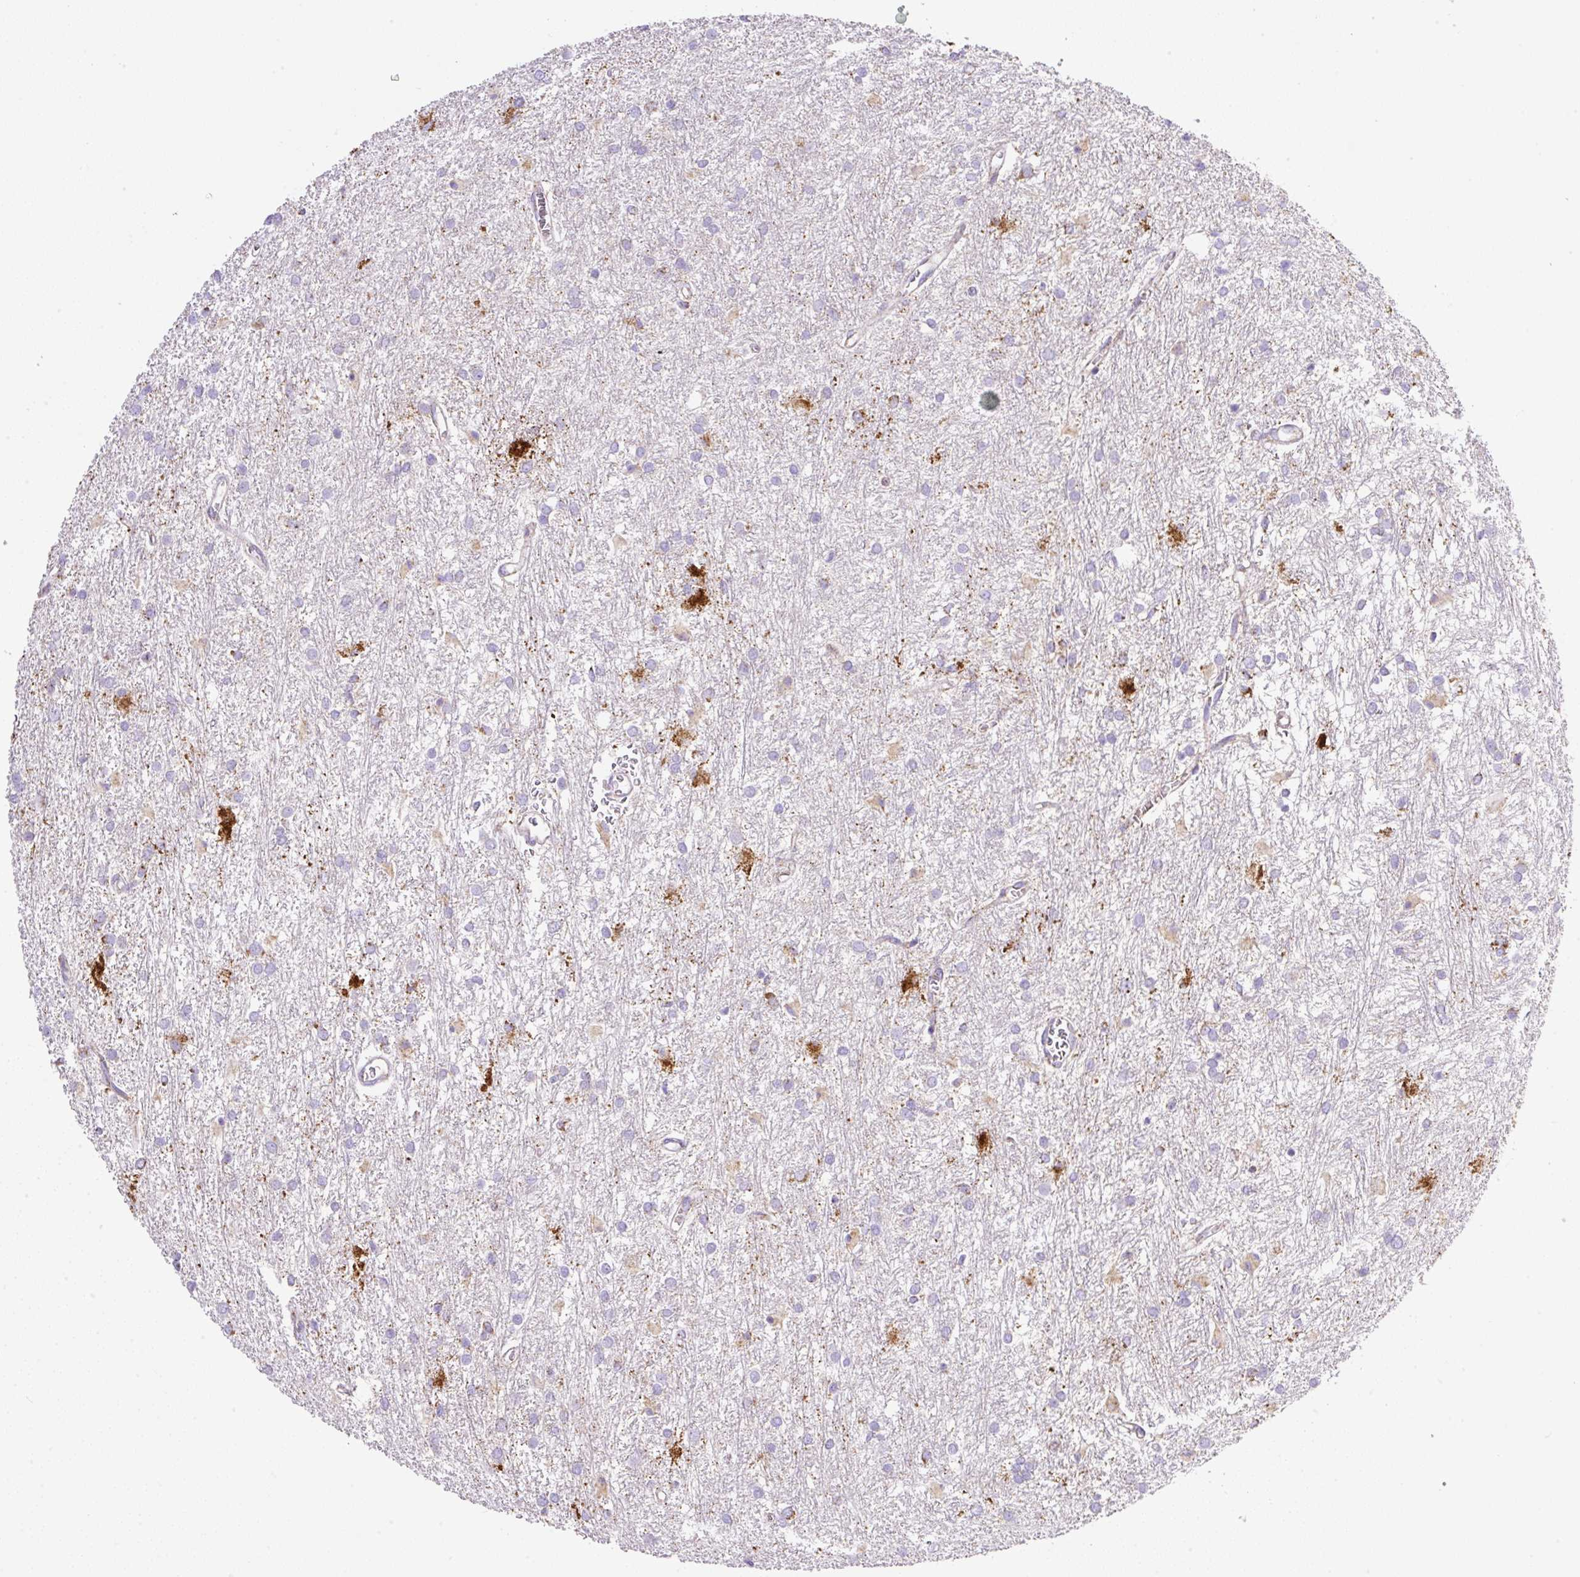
{"staining": {"intensity": "negative", "quantity": "none", "location": "none"}, "tissue": "glioma", "cell_type": "Tumor cells", "image_type": "cancer", "snomed": [{"axis": "morphology", "description": "Glioma, malignant, High grade"}, {"axis": "topography", "description": "Brain"}], "caption": "Immunohistochemistry micrograph of human glioma stained for a protein (brown), which demonstrates no staining in tumor cells. The staining was performed using DAB (3,3'-diaminobenzidine) to visualize the protein expression in brown, while the nuclei were stained in blue with hematoxylin (Magnification: 20x).", "gene": "NF1", "patient": {"sex": "female", "age": 50}}